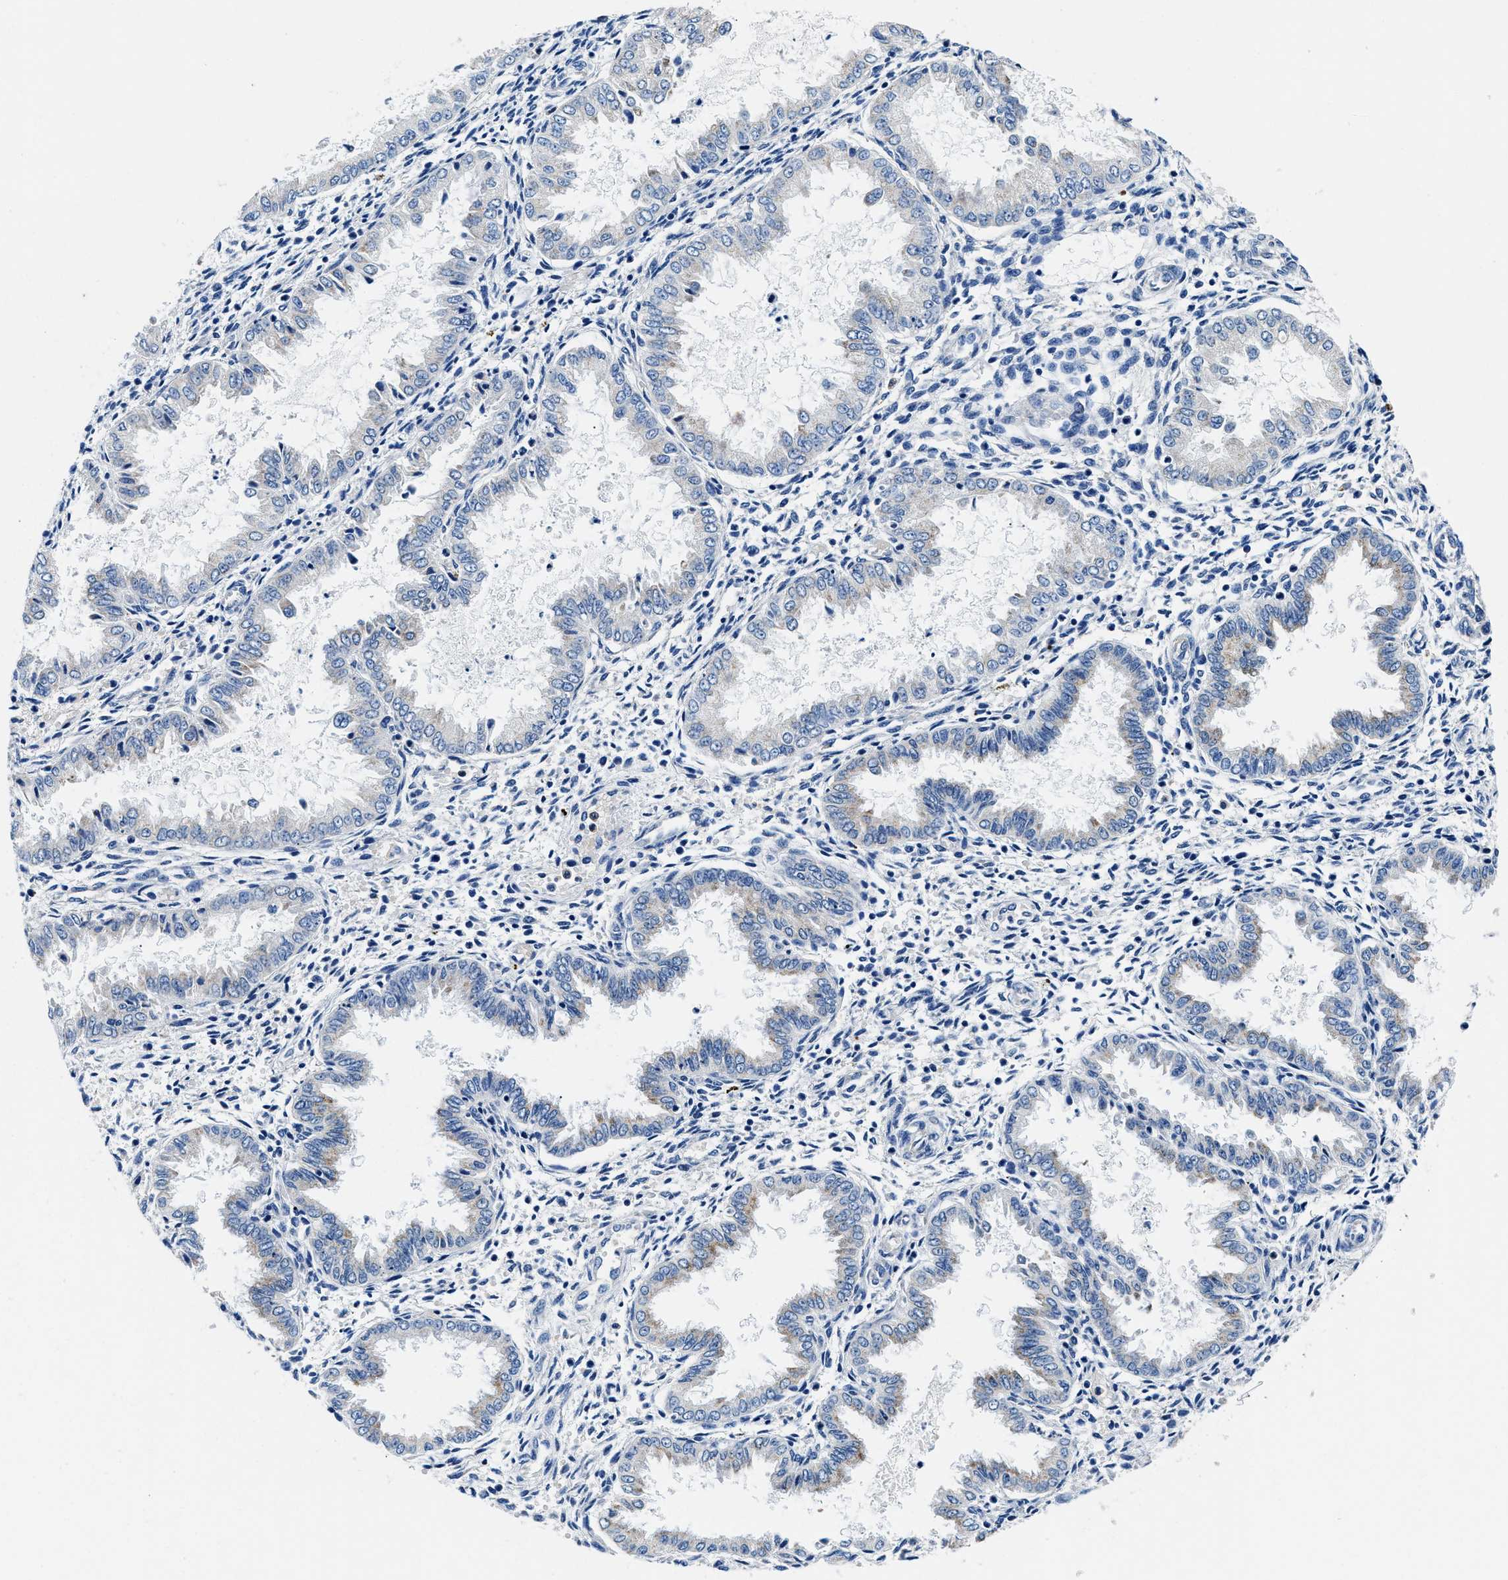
{"staining": {"intensity": "negative", "quantity": "none", "location": "none"}, "tissue": "endometrium", "cell_type": "Cells in endometrial stroma", "image_type": "normal", "snomed": [{"axis": "morphology", "description": "Normal tissue, NOS"}, {"axis": "topography", "description": "Endometrium"}], "caption": "This image is of unremarkable endometrium stained with immunohistochemistry to label a protein in brown with the nuclei are counter-stained blue. There is no expression in cells in endometrial stroma.", "gene": "NEU1", "patient": {"sex": "female", "age": 33}}